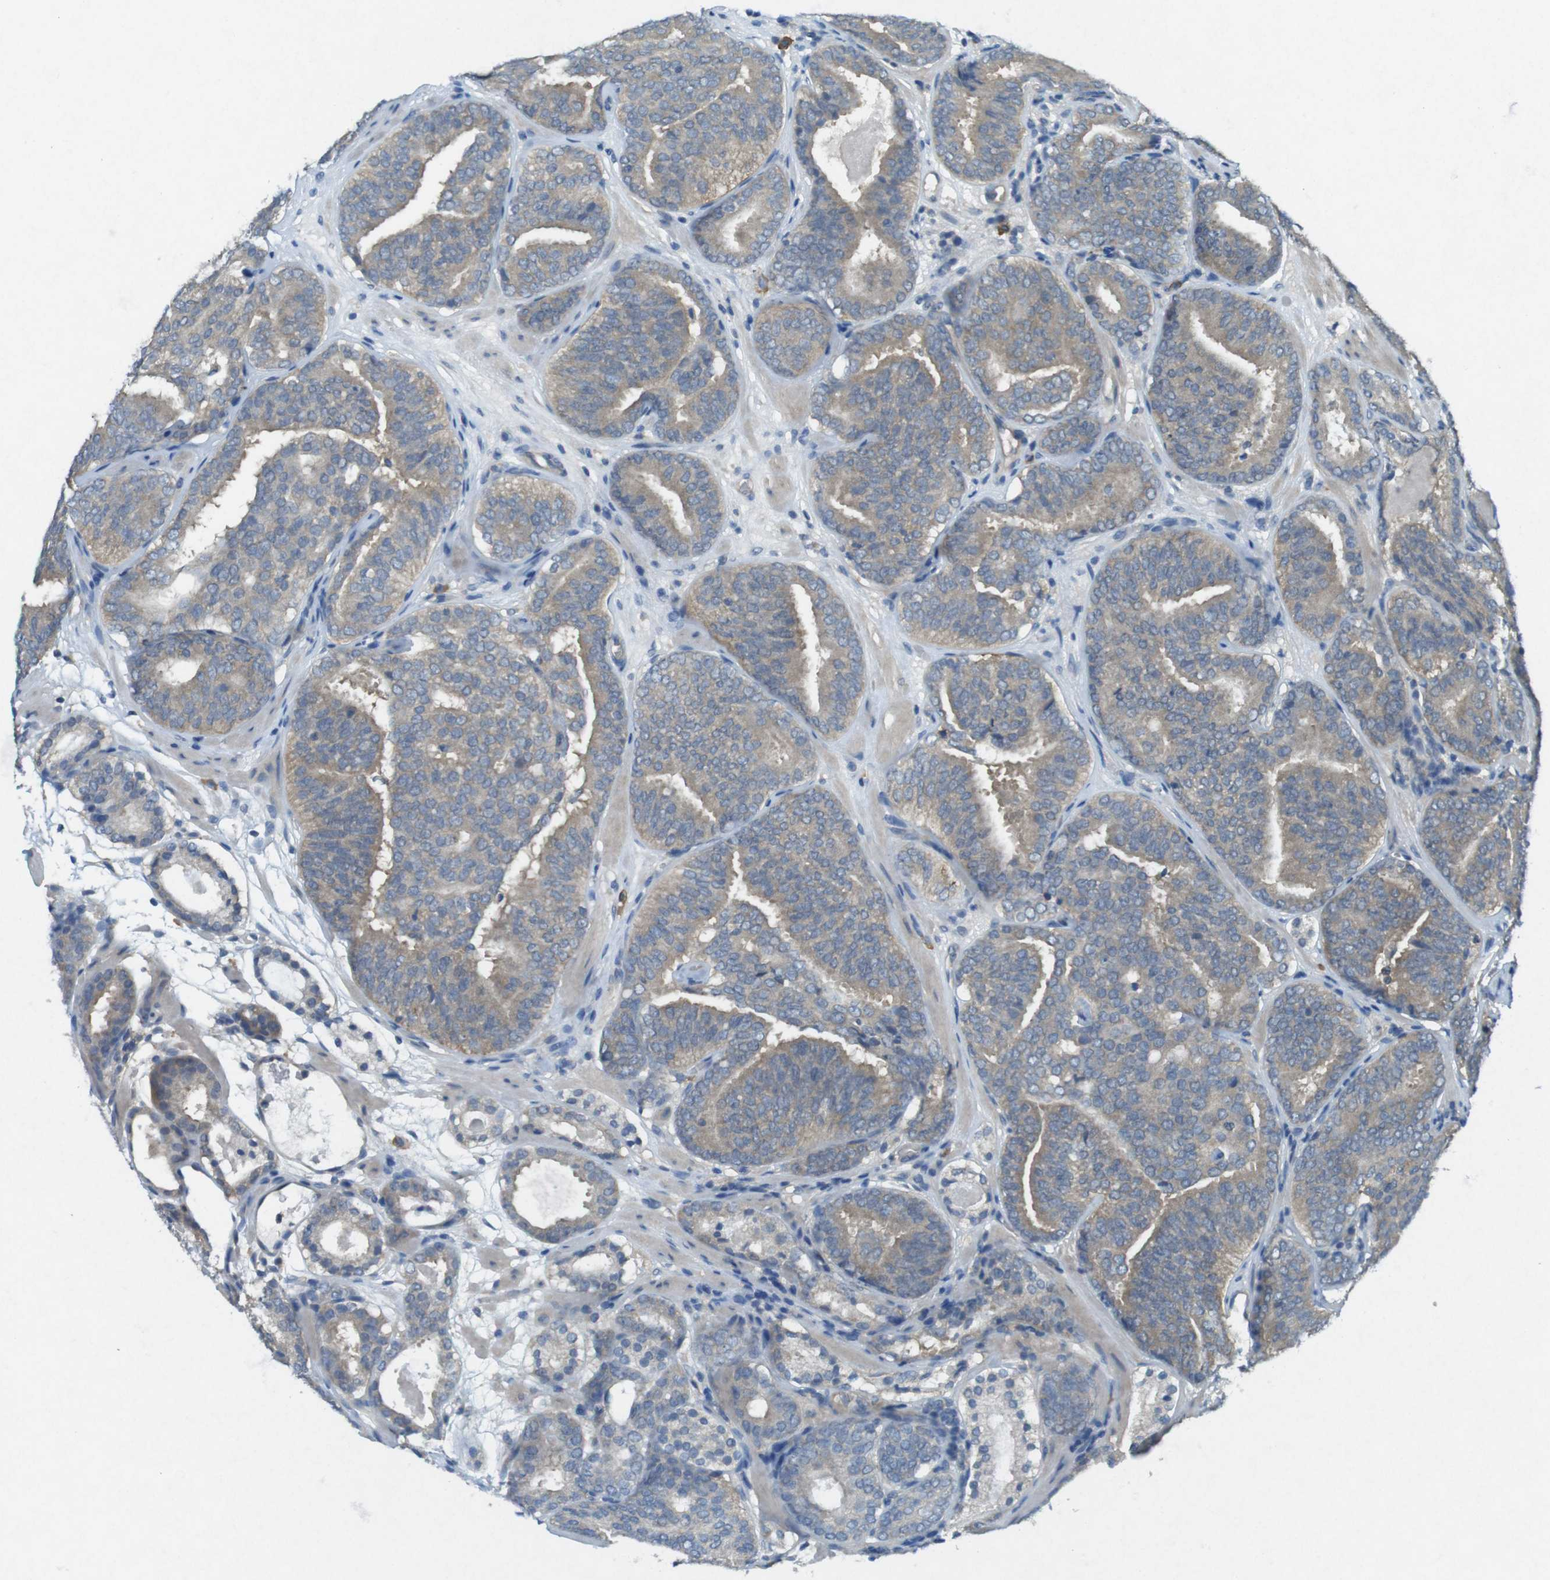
{"staining": {"intensity": "weak", "quantity": "25%-75%", "location": "cytoplasmic/membranous"}, "tissue": "prostate cancer", "cell_type": "Tumor cells", "image_type": "cancer", "snomed": [{"axis": "morphology", "description": "Adenocarcinoma, Low grade"}, {"axis": "topography", "description": "Prostate"}], "caption": "Protein expression analysis of prostate cancer (adenocarcinoma (low-grade)) demonstrates weak cytoplasmic/membranous expression in about 25%-75% of tumor cells.", "gene": "SUGT1", "patient": {"sex": "male", "age": 69}}